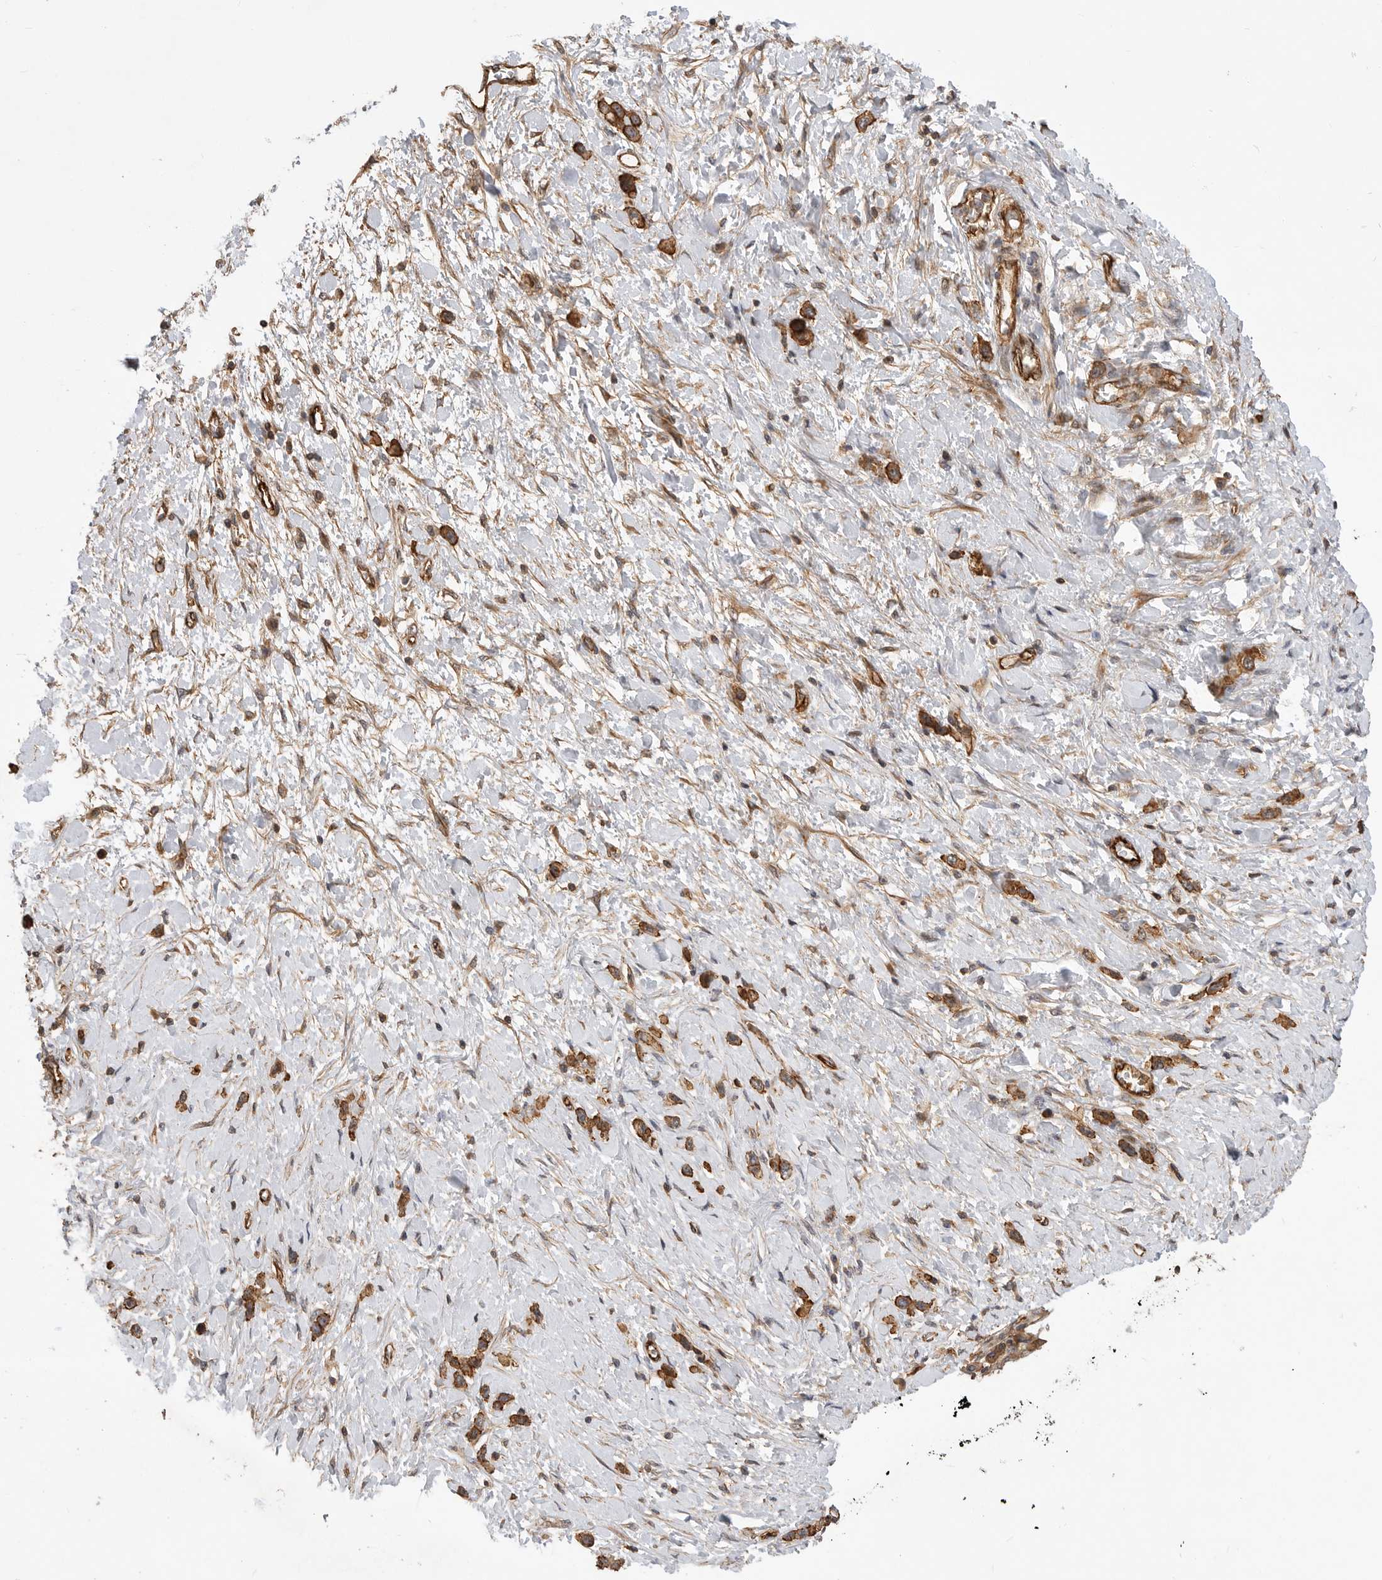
{"staining": {"intensity": "strong", "quantity": ">75%", "location": "cytoplasmic/membranous"}, "tissue": "stomach cancer", "cell_type": "Tumor cells", "image_type": "cancer", "snomed": [{"axis": "morphology", "description": "Adenocarcinoma, NOS"}, {"axis": "topography", "description": "Stomach"}], "caption": "A brown stain labels strong cytoplasmic/membranous staining of a protein in human stomach cancer (adenocarcinoma) tumor cells.", "gene": "GPATCH2", "patient": {"sex": "female", "age": 65}}